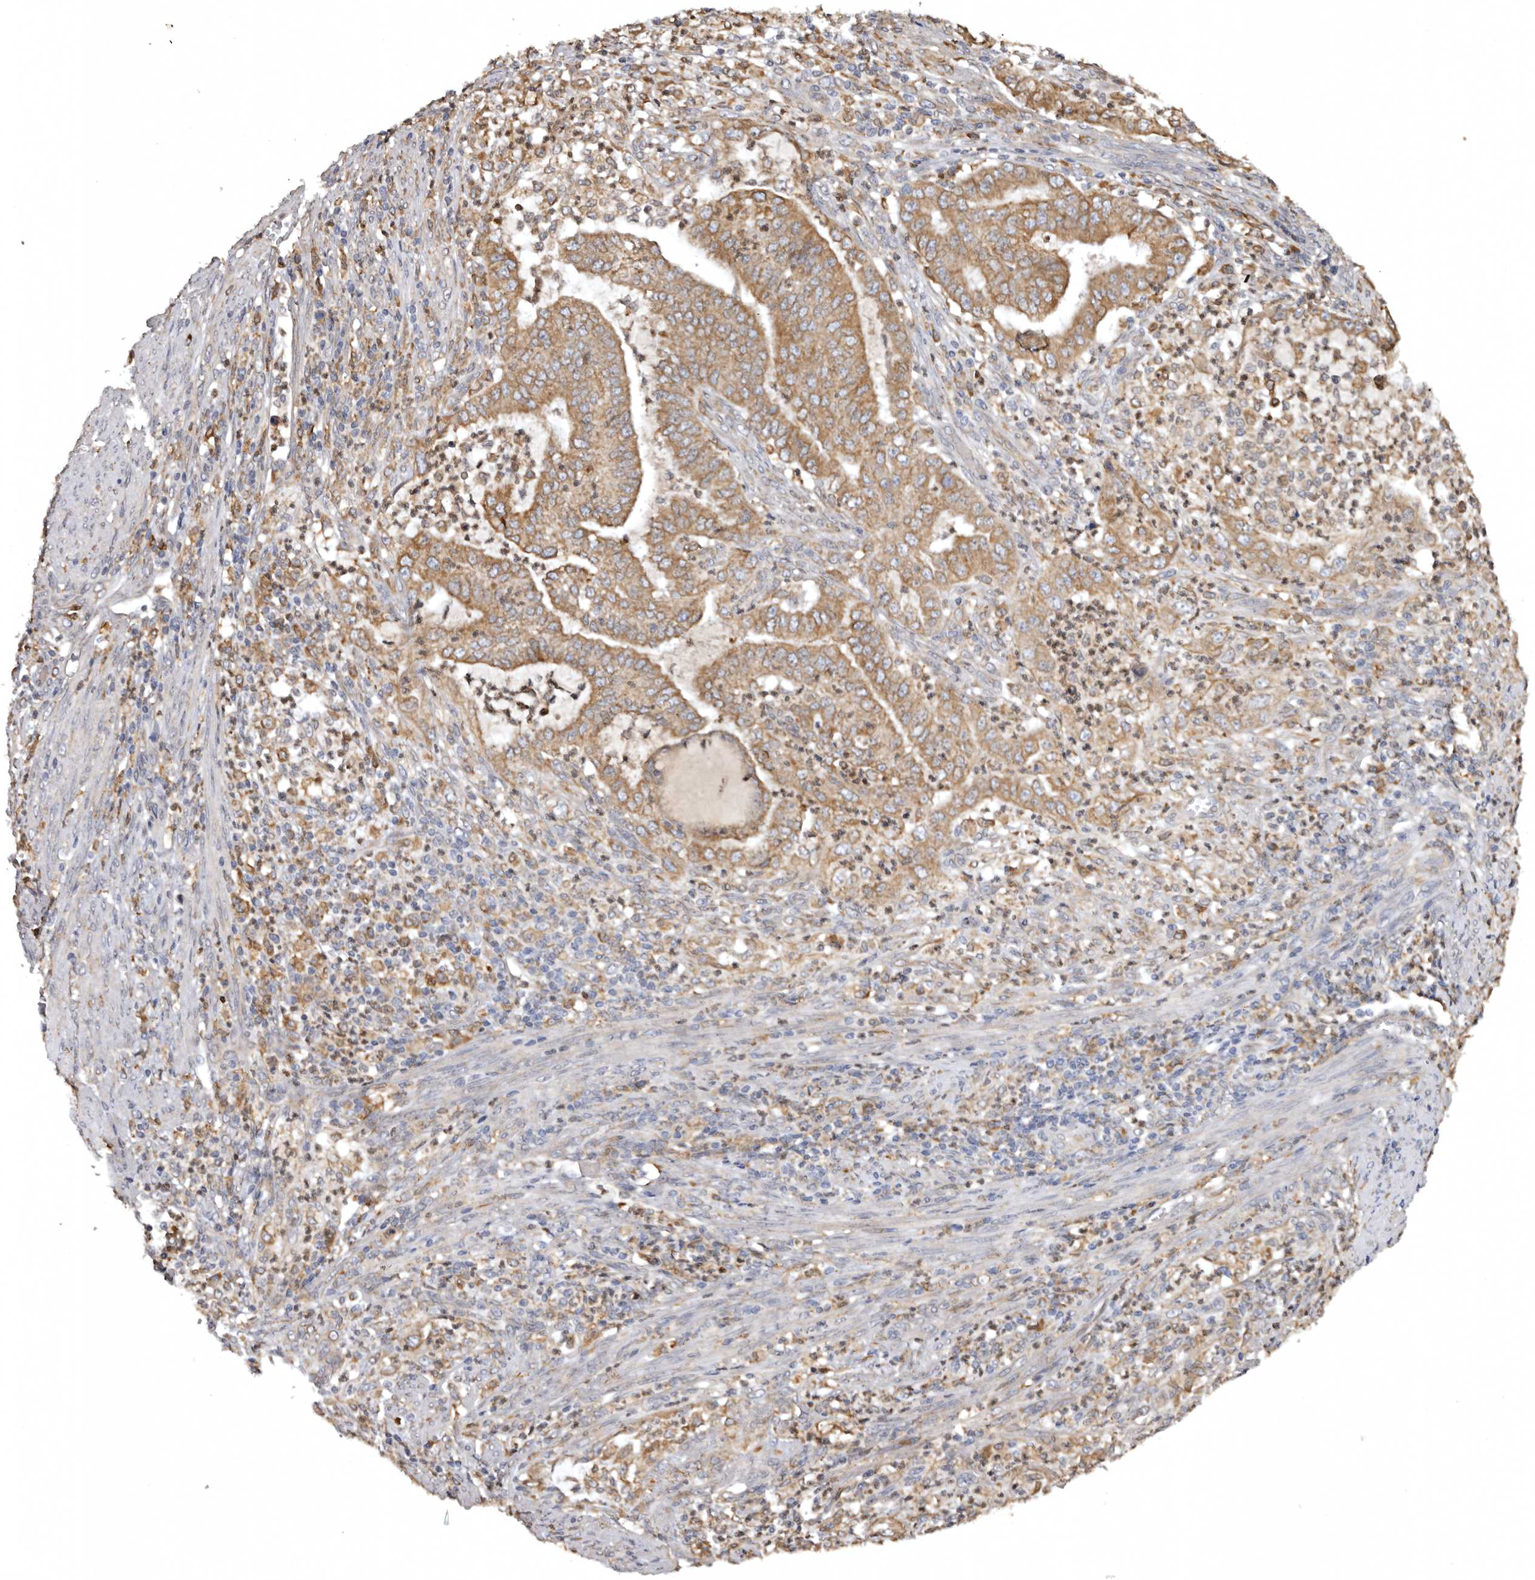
{"staining": {"intensity": "moderate", "quantity": ">75%", "location": "cytoplasmic/membranous"}, "tissue": "endometrial cancer", "cell_type": "Tumor cells", "image_type": "cancer", "snomed": [{"axis": "morphology", "description": "Adenocarcinoma, NOS"}, {"axis": "topography", "description": "Endometrium"}], "caption": "DAB (3,3'-diaminobenzidine) immunohistochemical staining of endometrial adenocarcinoma demonstrates moderate cytoplasmic/membranous protein expression in approximately >75% of tumor cells.", "gene": "INKA2", "patient": {"sex": "female", "age": 51}}